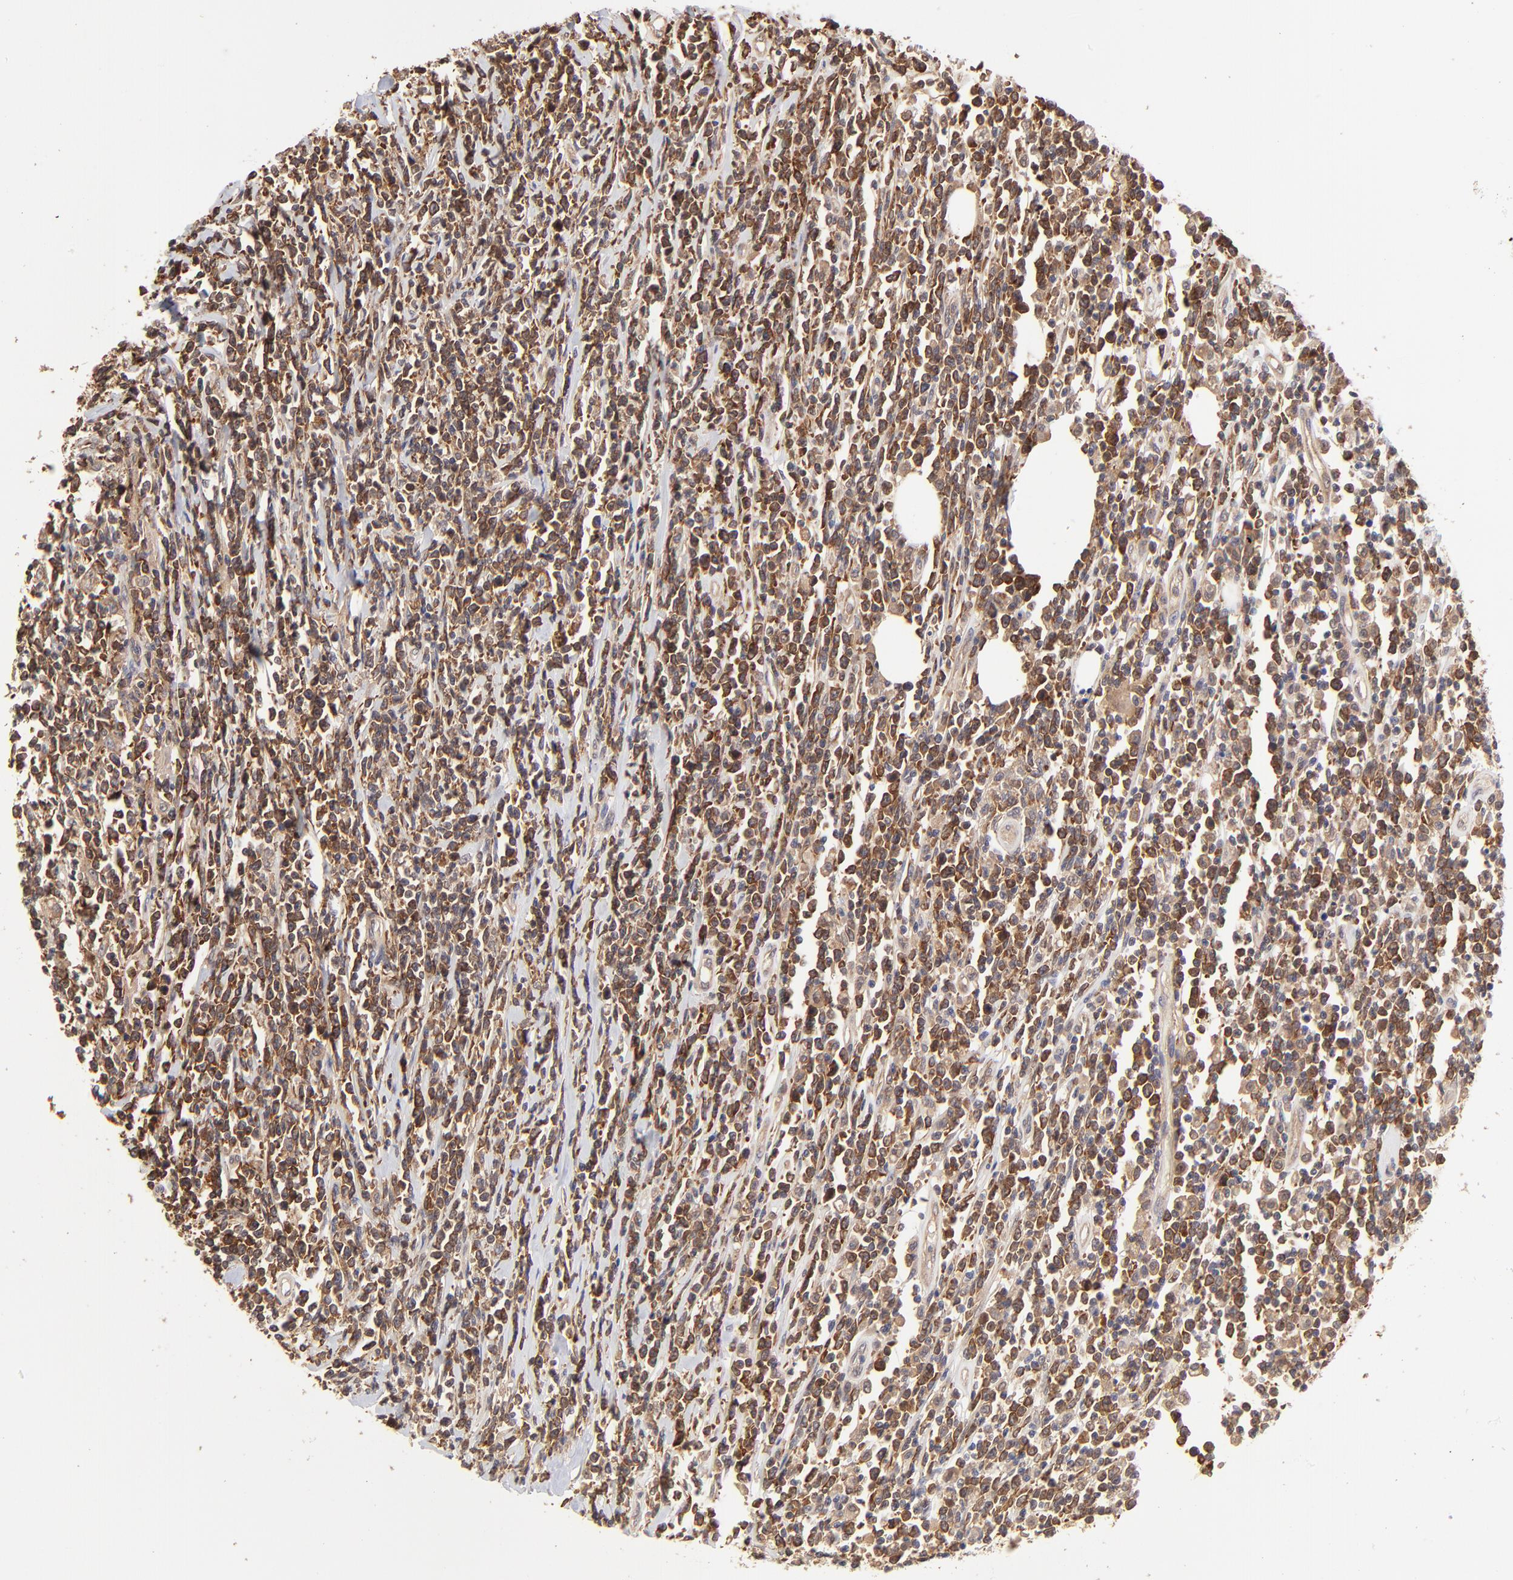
{"staining": {"intensity": "moderate", "quantity": ">75%", "location": "cytoplasmic/membranous"}, "tissue": "lymphoma", "cell_type": "Tumor cells", "image_type": "cancer", "snomed": [{"axis": "morphology", "description": "Malignant lymphoma, non-Hodgkin's type, High grade"}, {"axis": "topography", "description": "Colon"}], "caption": "Immunohistochemistry of human high-grade malignant lymphoma, non-Hodgkin's type reveals medium levels of moderate cytoplasmic/membranous staining in approximately >75% of tumor cells.", "gene": "GART", "patient": {"sex": "male", "age": 82}}